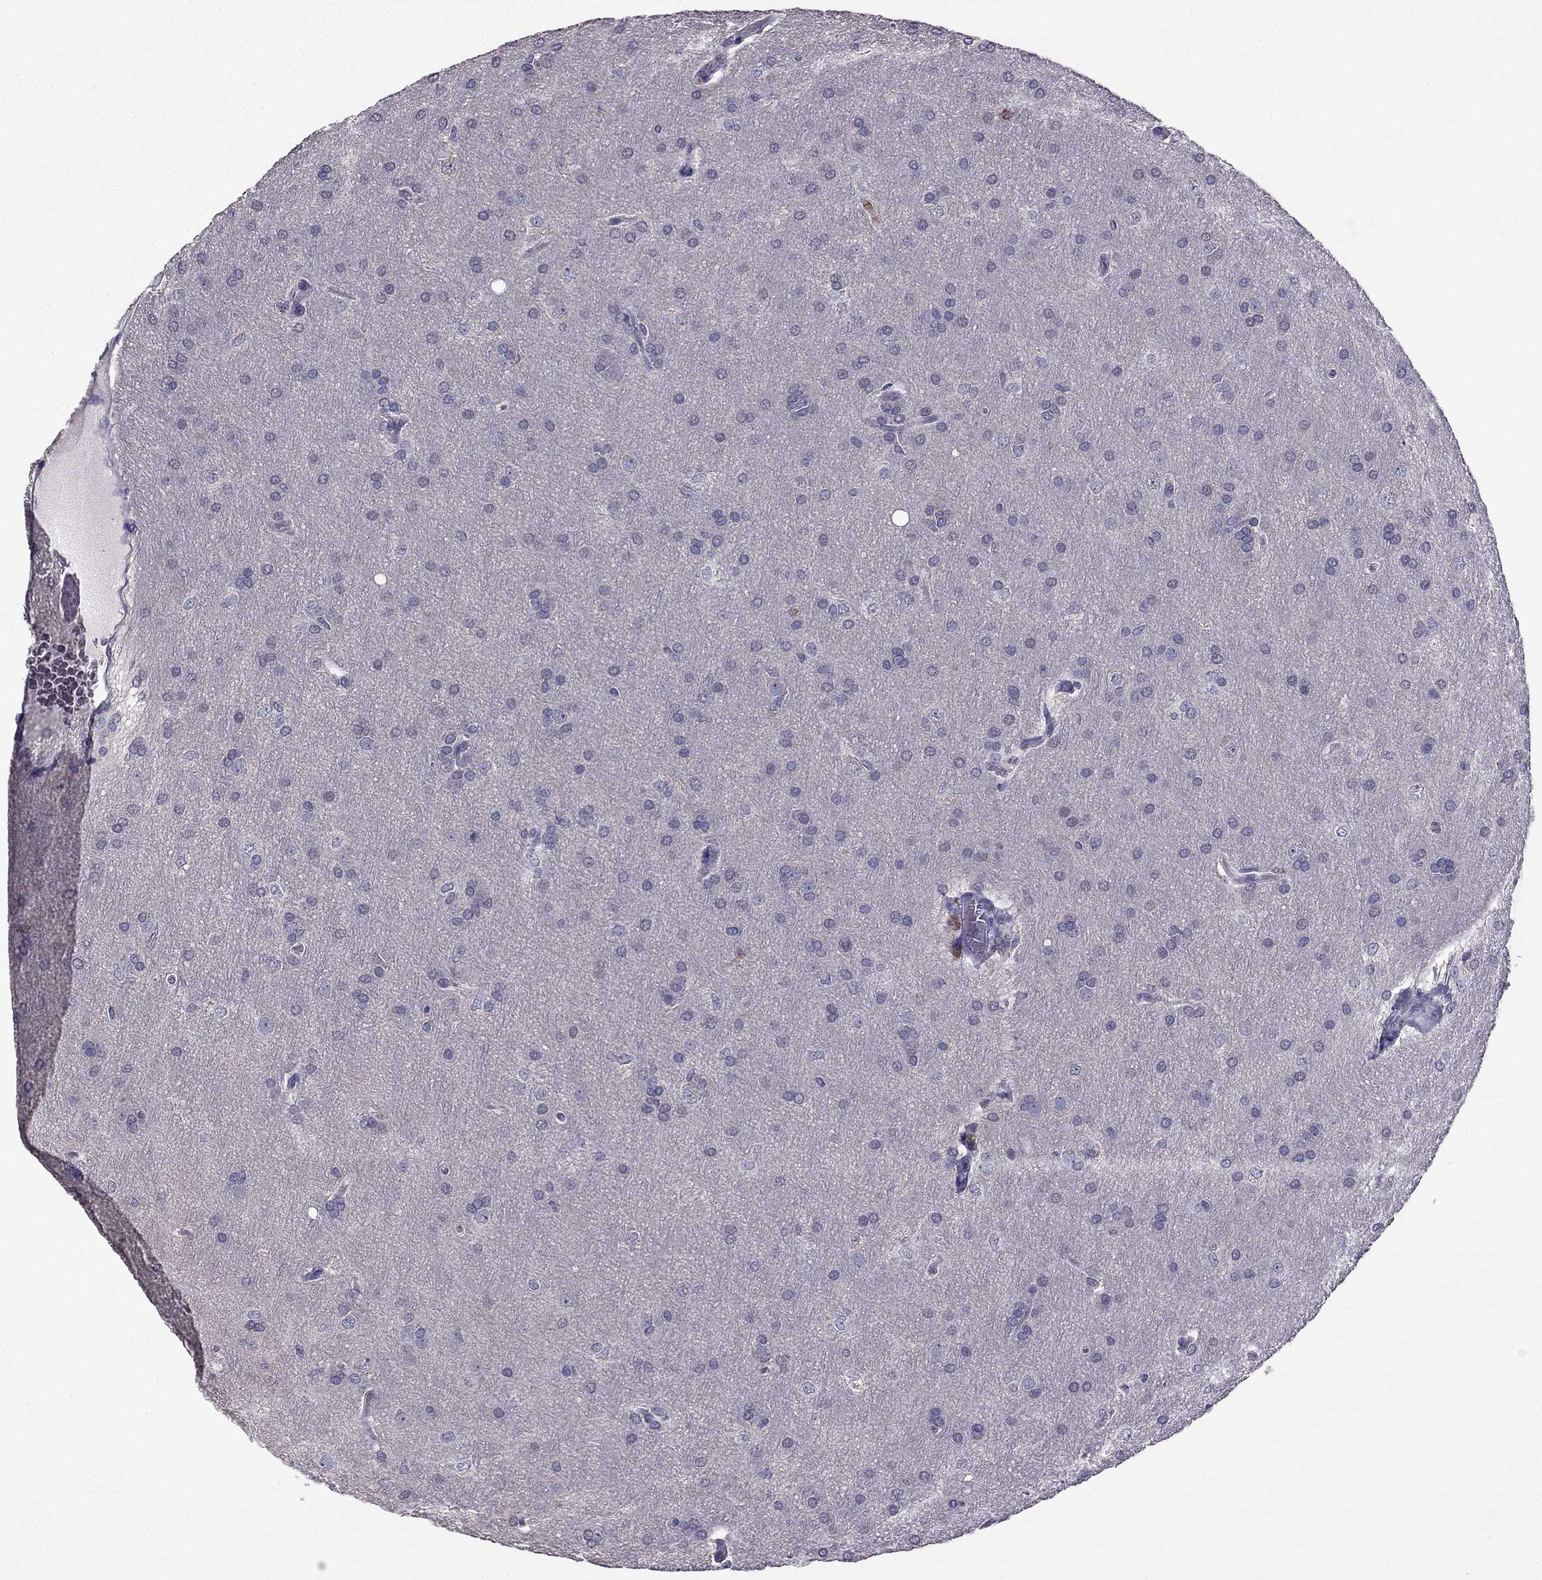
{"staining": {"intensity": "negative", "quantity": "none", "location": "none"}, "tissue": "glioma", "cell_type": "Tumor cells", "image_type": "cancer", "snomed": [{"axis": "morphology", "description": "Glioma, malignant, Low grade"}, {"axis": "topography", "description": "Brain"}], "caption": "Immunohistochemical staining of human malignant glioma (low-grade) demonstrates no significant expression in tumor cells.", "gene": "CDH9", "patient": {"sex": "female", "age": 32}}